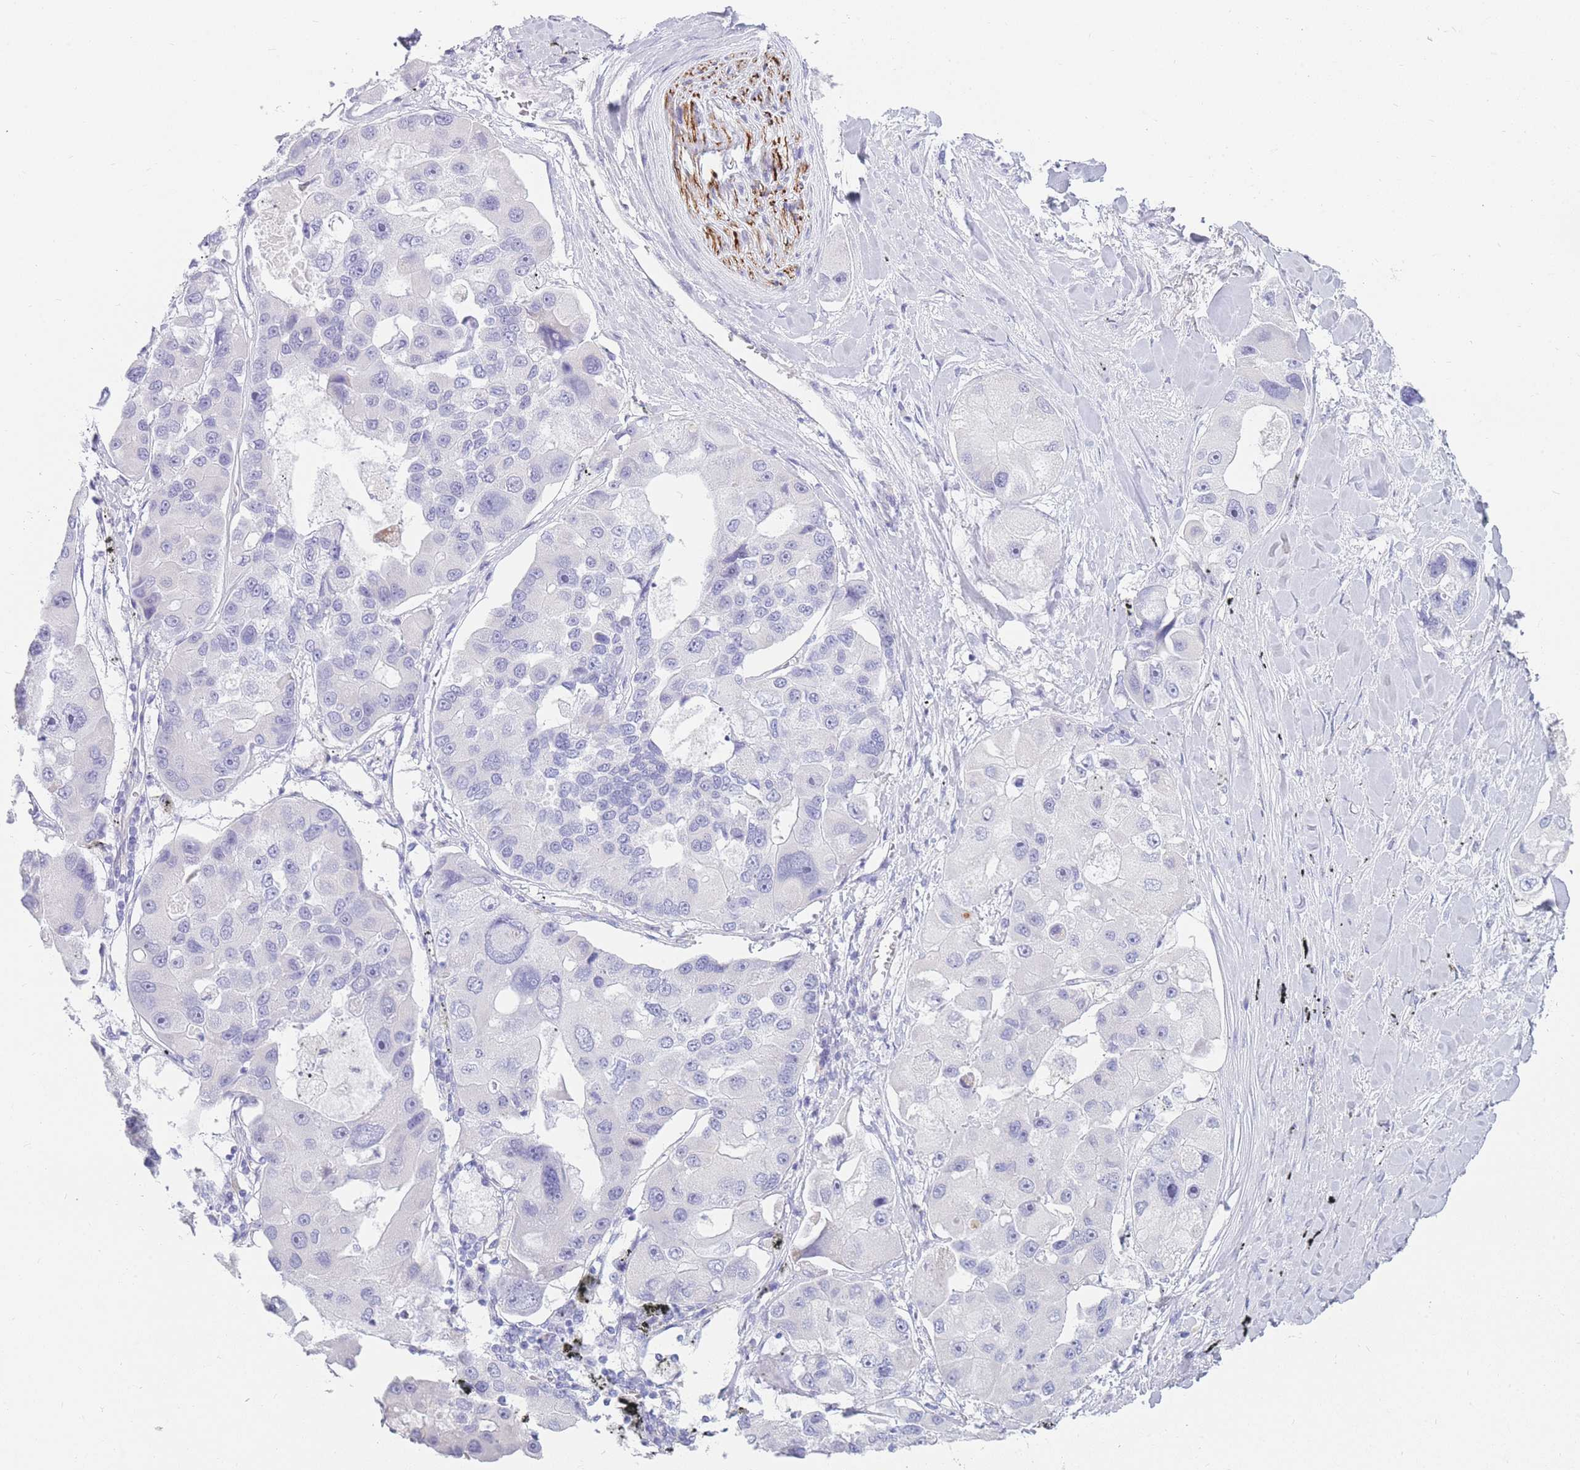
{"staining": {"intensity": "negative", "quantity": "none", "location": "none"}, "tissue": "lung cancer", "cell_type": "Tumor cells", "image_type": "cancer", "snomed": [{"axis": "morphology", "description": "Adenocarcinoma, NOS"}, {"axis": "topography", "description": "Lung"}], "caption": "Immunohistochemistry (IHC) photomicrograph of neoplastic tissue: human lung adenocarcinoma stained with DAB (3,3'-diaminobenzidine) exhibits no significant protein expression in tumor cells. (Stains: DAB (3,3'-diaminobenzidine) immunohistochemistry (IHC) with hematoxylin counter stain, Microscopy: brightfield microscopy at high magnification).", "gene": "UPK1A", "patient": {"sex": "female", "age": 54}}